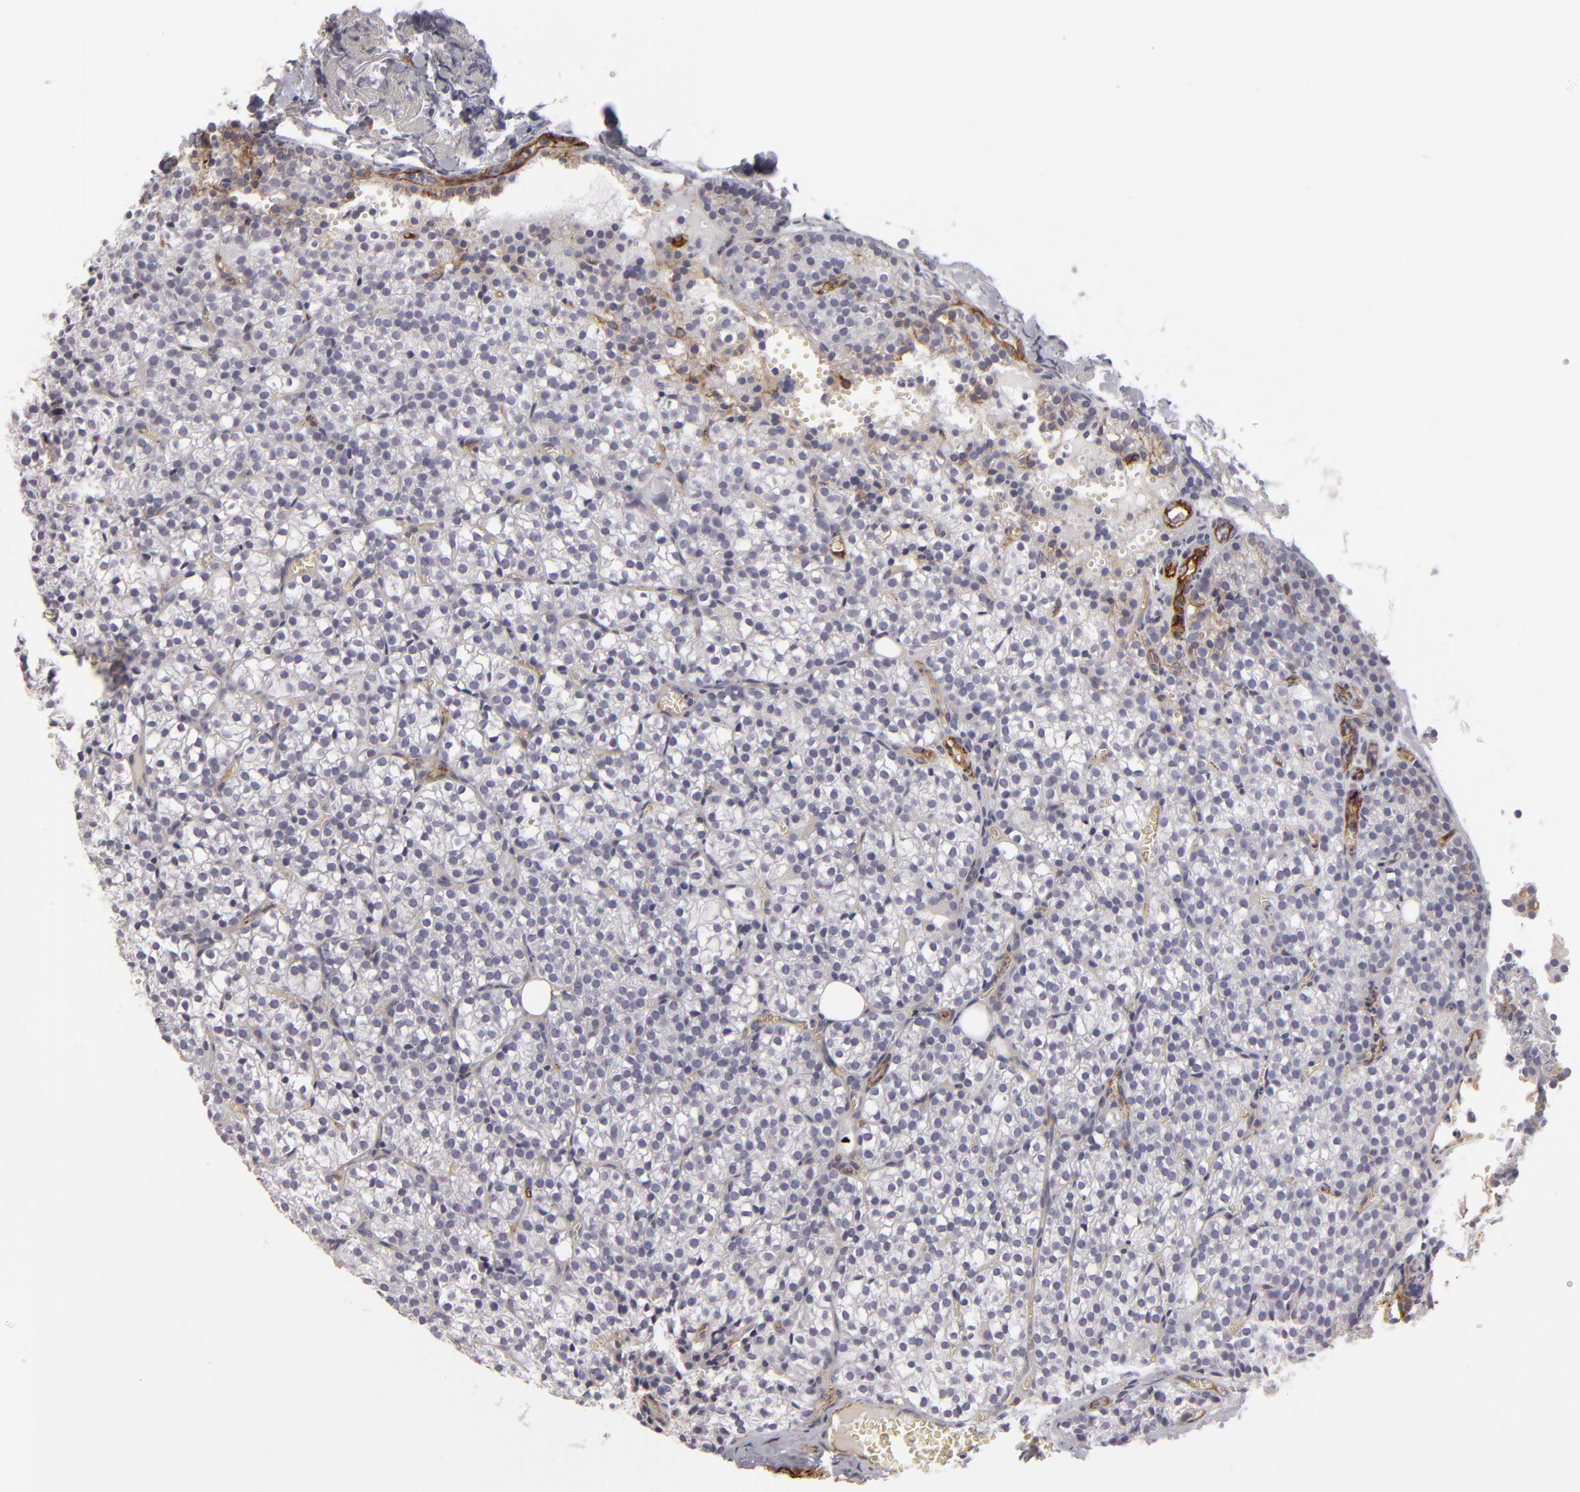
{"staining": {"intensity": "moderate", "quantity": ">75%", "location": "cytoplasmic/membranous"}, "tissue": "parathyroid gland", "cell_type": "Glandular cells", "image_type": "normal", "snomed": [{"axis": "morphology", "description": "Normal tissue, NOS"}, {"axis": "topography", "description": "Parathyroid gland"}], "caption": "About >75% of glandular cells in normal parathyroid gland reveal moderate cytoplasmic/membranous protein expression as visualized by brown immunohistochemical staining.", "gene": "MCAM", "patient": {"sex": "female", "age": 17}}